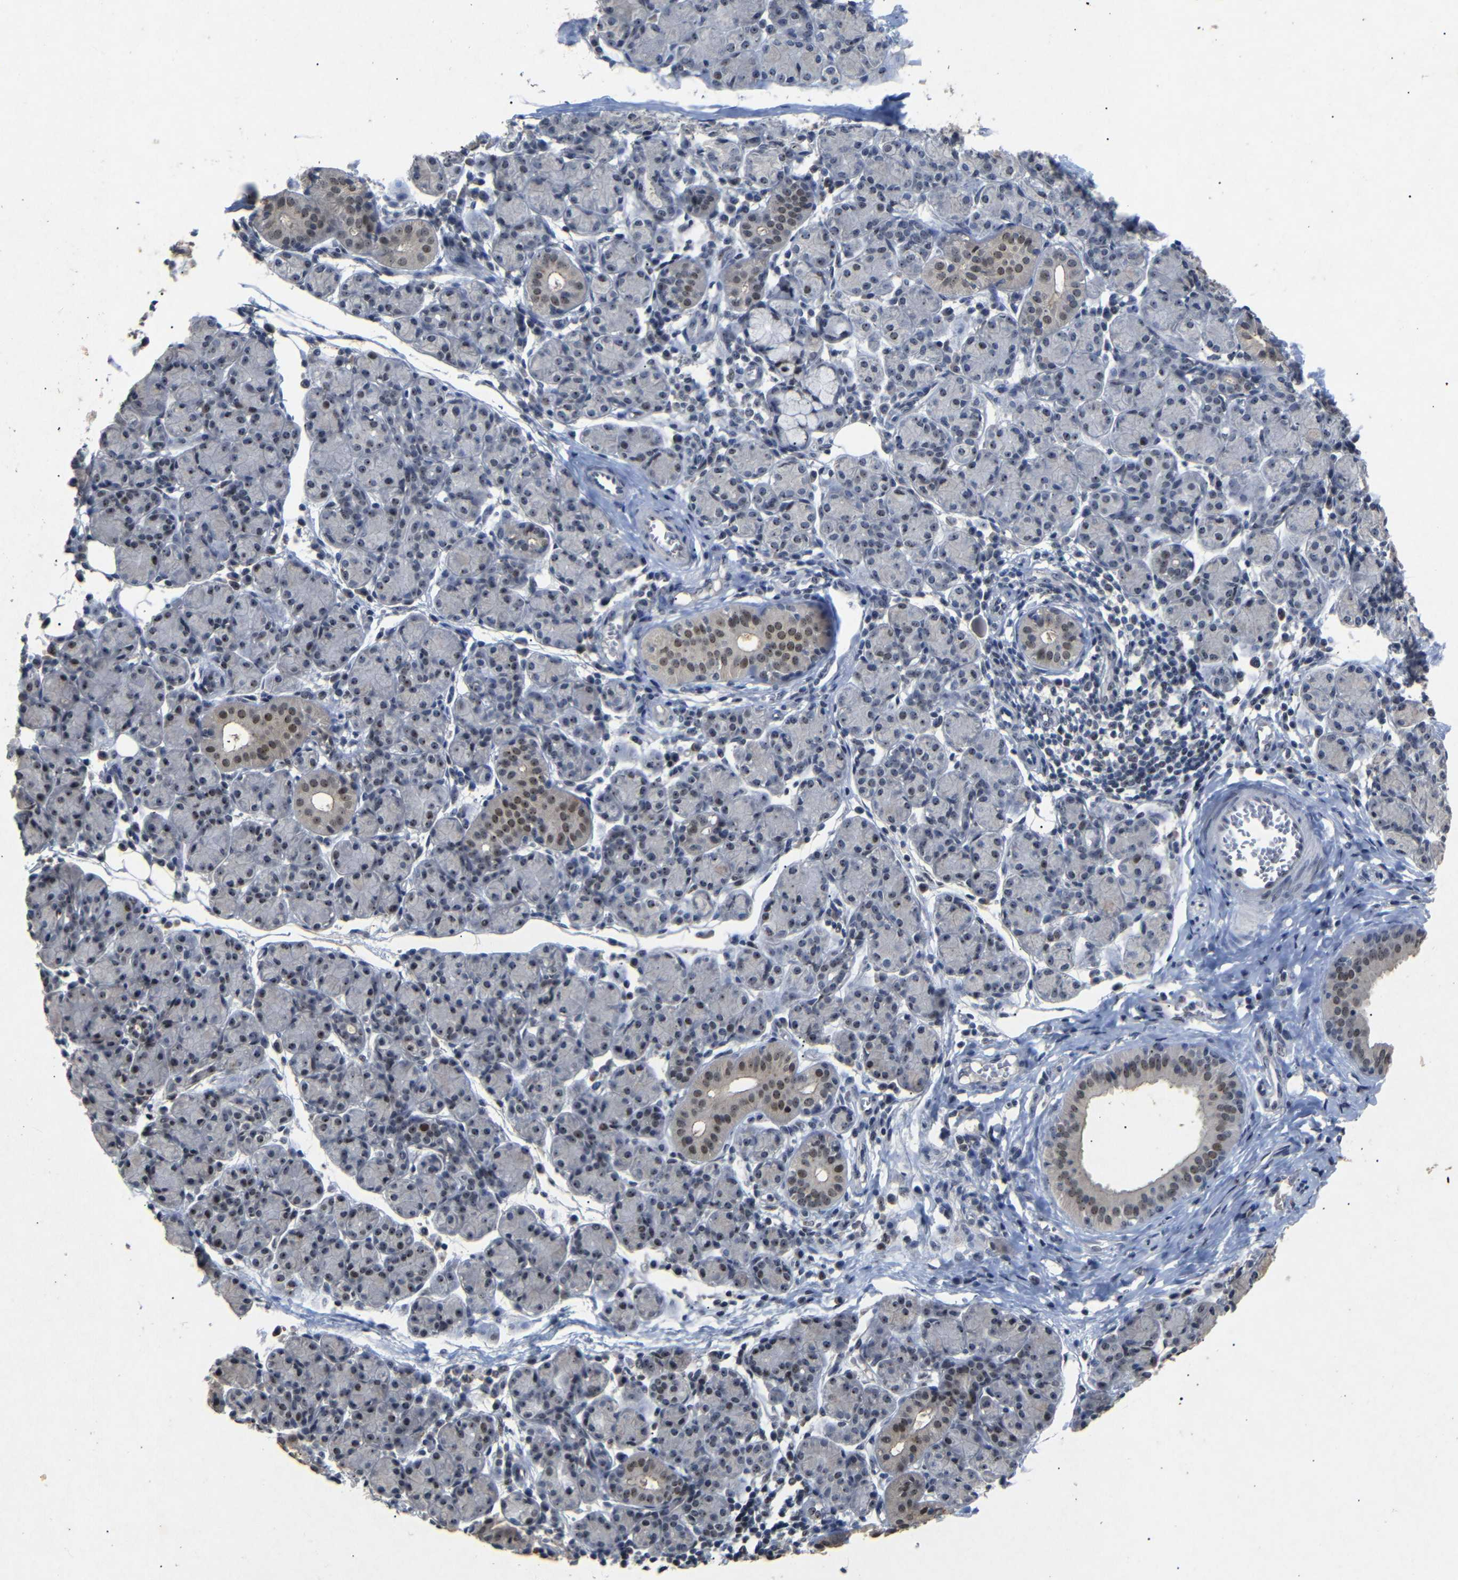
{"staining": {"intensity": "moderate", "quantity": "25%-75%", "location": "cytoplasmic/membranous,nuclear"}, "tissue": "salivary gland", "cell_type": "Glandular cells", "image_type": "normal", "snomed": [{"axis": "morphology", "description": "Normal tissue, NOS"}, {"axis": "morphology", "description": "Inflammation, NOS"}, {"axis": "topography", "description": "Lymph node"}, {"axis": "topography", "description": "Salivary gland"}], "caption": "Human salivary gland stained for a protein (brown) displays moderate cytoplasmic/membranous,nuclear positive staining in about 25%-75% of glandular cells.", "gene": "PARN", "patient": {"sex": "male", "age": 3}}